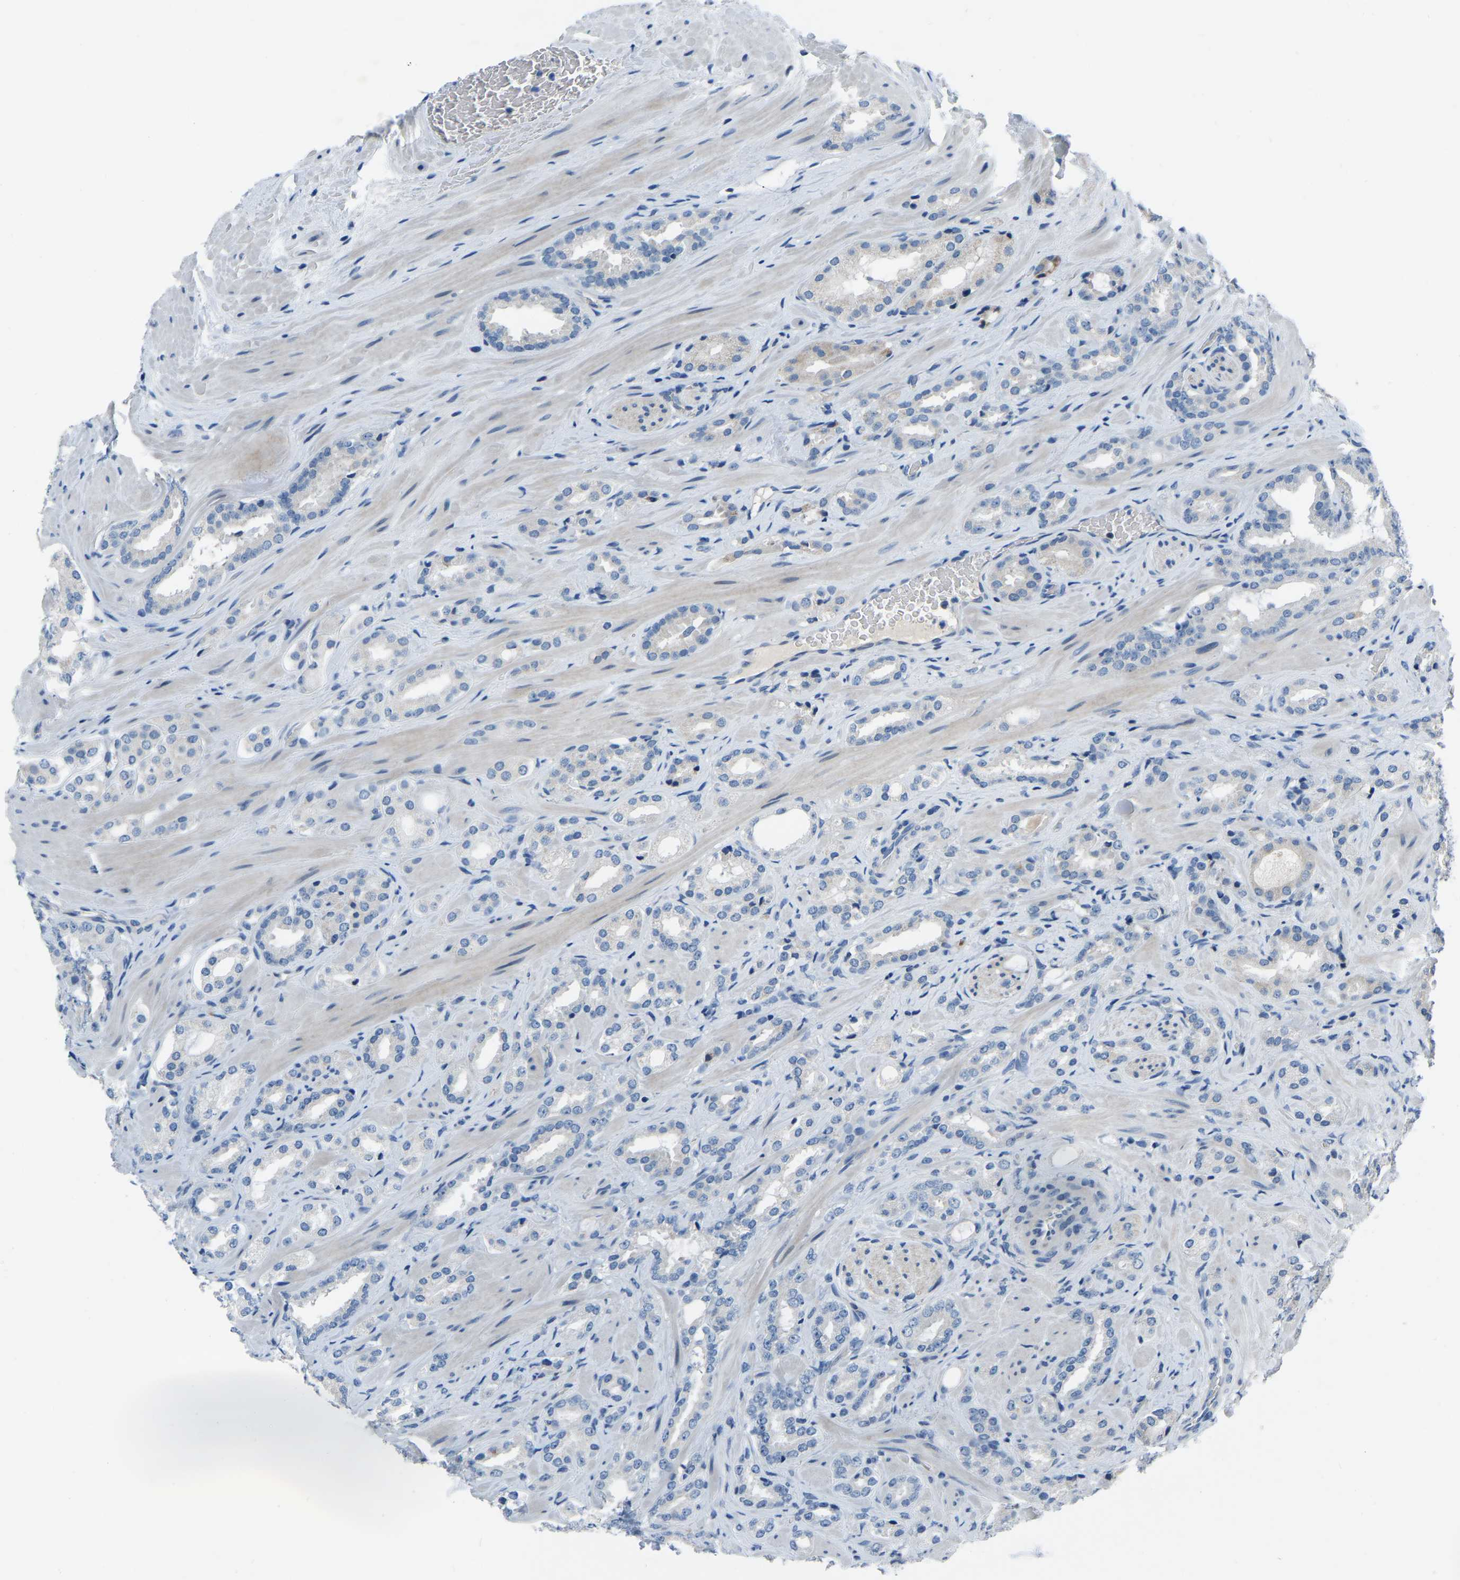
{"staining": {"intensity": "negative", "quantity": "none", "location": "none"}, "tissue": "prostate cancer", "cell_type": "Tumor cells", "image_type": "cancer", "snomed": [{"axis": "morphology", "description": "Adenocarcinoma, High grade"}, {"axis": "topography", "description": "Prostate"}], "caption": "The immunohistochemistry (IHC) histopathology image has no significant staining in tumor cells of prostate adenocarcinoma (high-grade) tissue.", "gene": "XIRP1", "patient": {"sex": "male", "age": 64}}